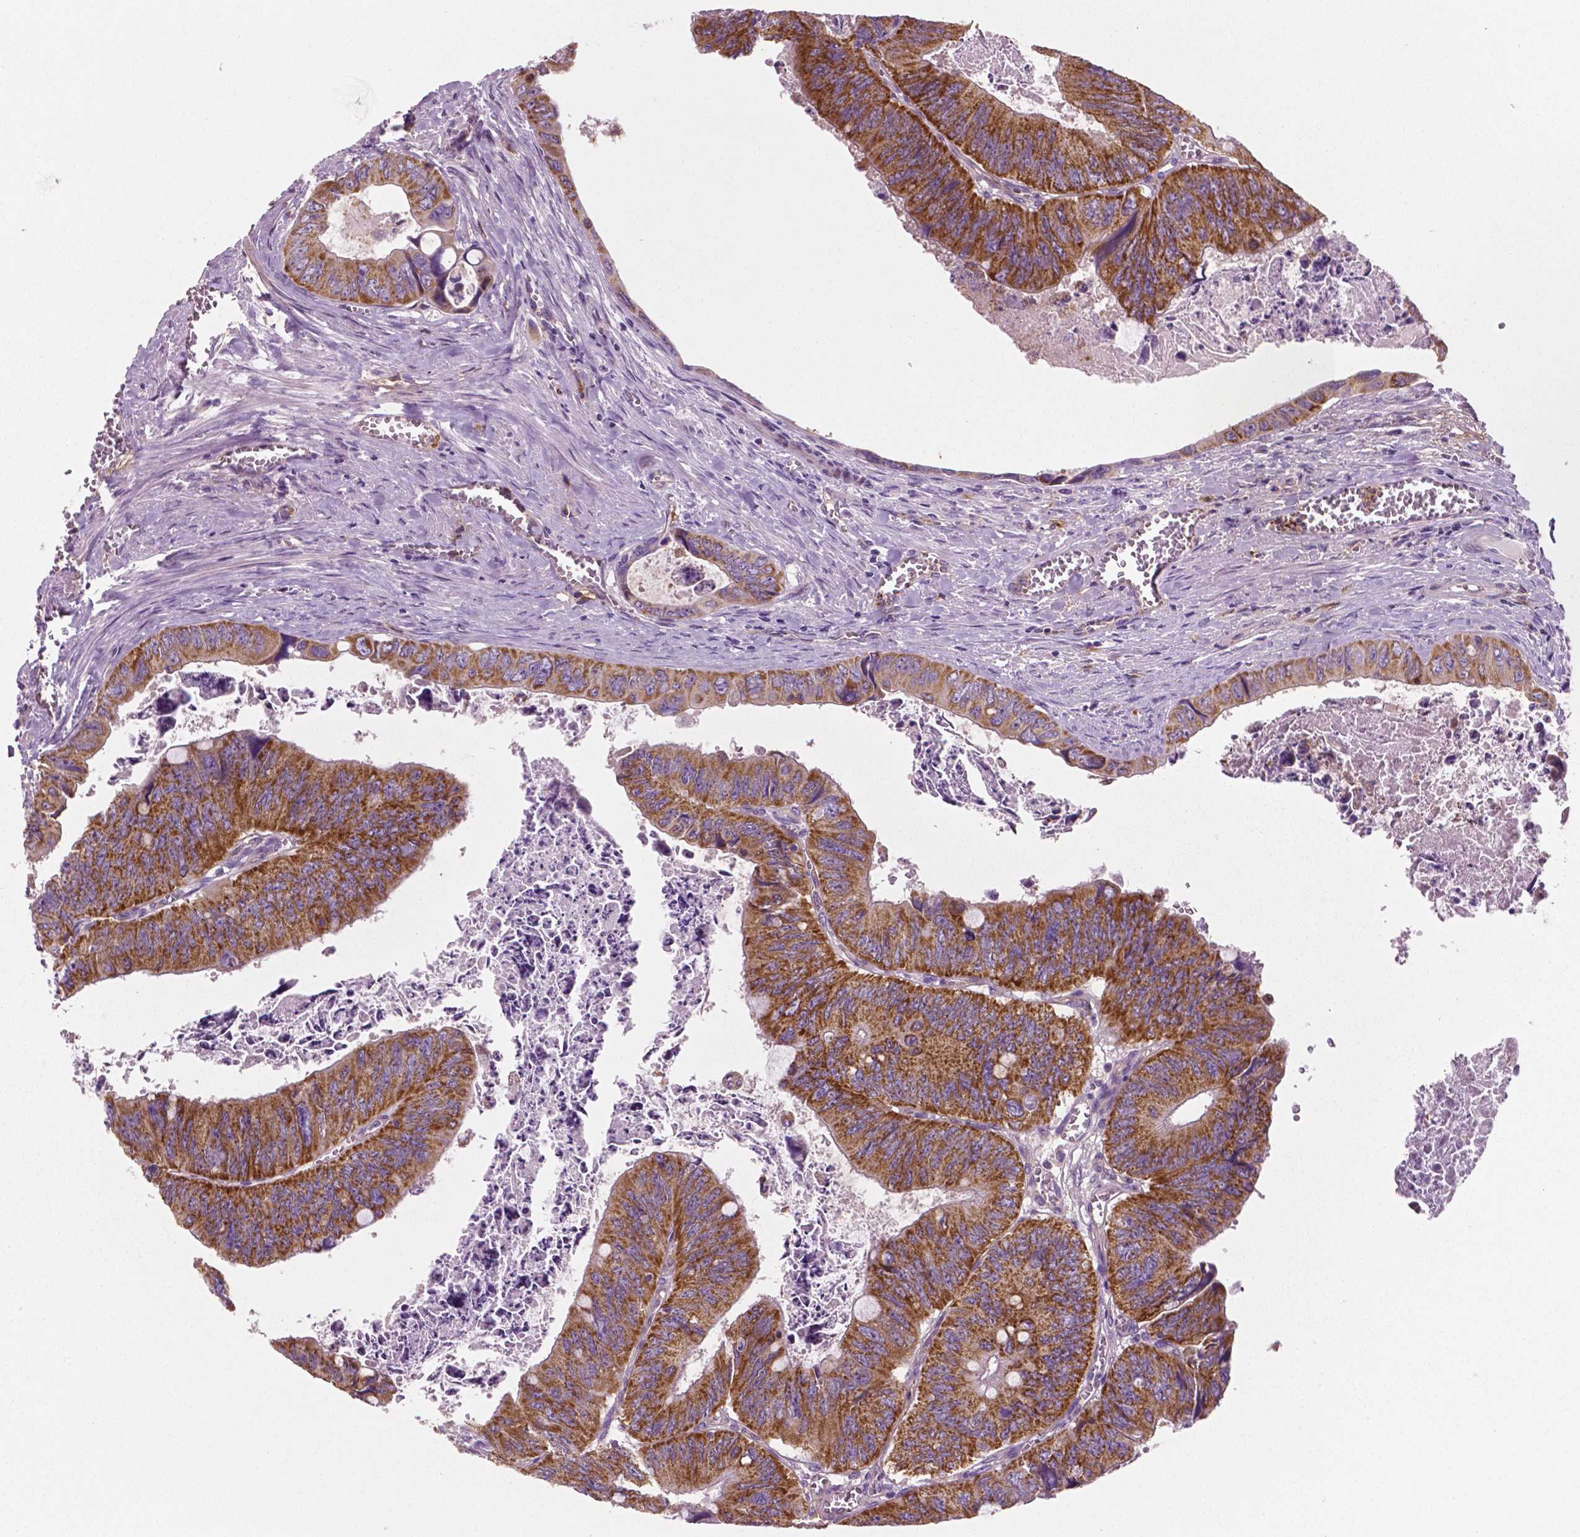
{"staining": {"intensity": "moderate", "quantity": ">75%", "location": "cytoplasmic/membranous"}, "tissue": "colorectal cancer", "cell_type": "Tumor cells", "image_type": "cancer", "snomed": [{"axis": "morphology", "description": "Adenocarcinoma, NOS"}, {"axis": "topography", "description": "Colon"}], "caption": "Protein expression analysis of human adenocarcinoma (colorectal) reveals moderate cytoplasmic/membranous expression in approximately >75% of tumor cells.", "gene": "PTX3", "patient": {"sex": "female", "age": 84}}